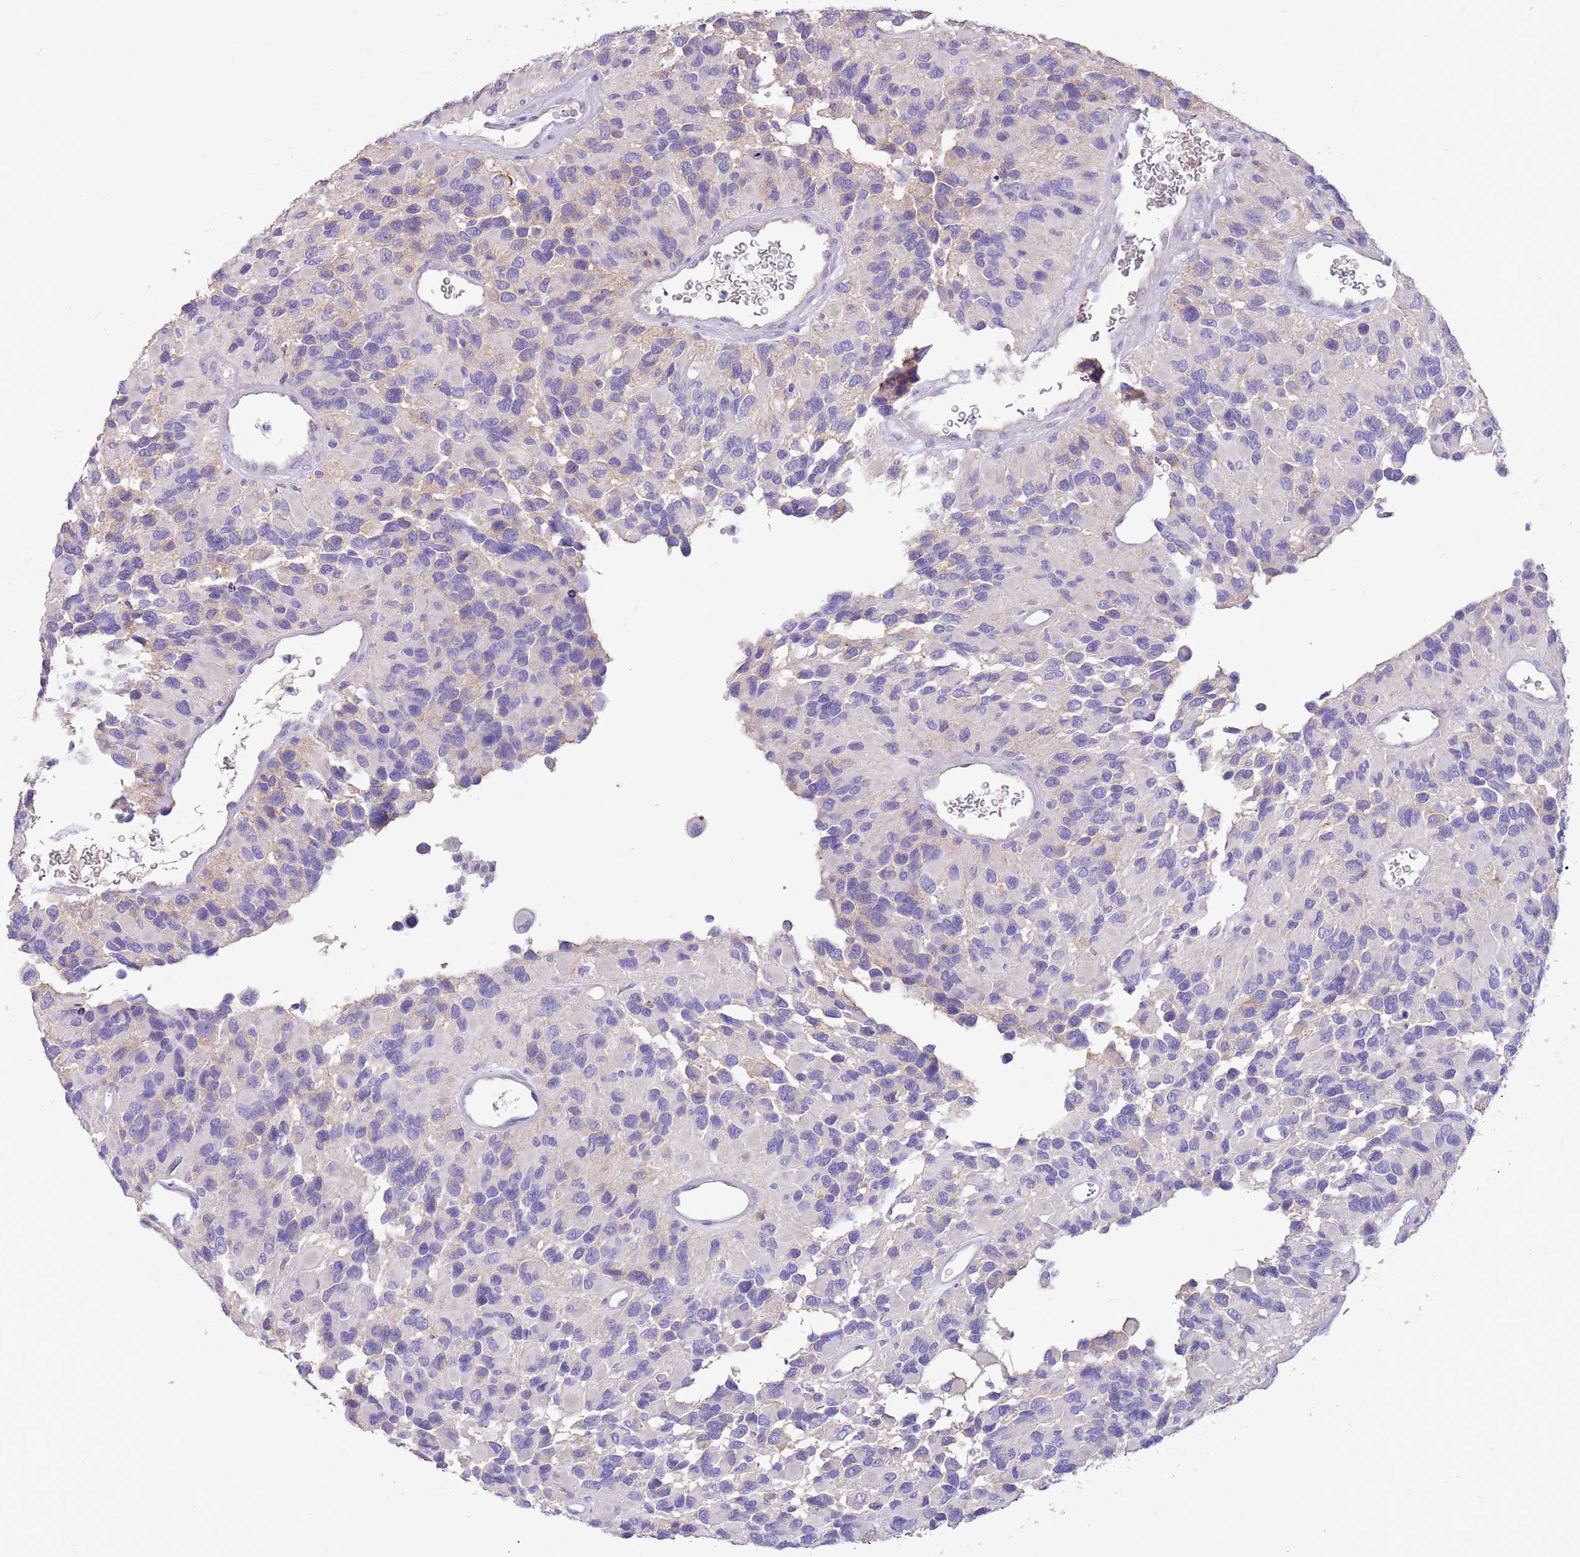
{"staining": {"intensity": "negative", "quantity": "none", "location": "none"}, "tissue": "glioma", "cell_type": "Tumor cells", "image_type": "cancer", "snomed": [{"axis": "morphology", "description": "Glioma, malignant, High grade"}, {"axis": "topography", "description": "Brain"}], "caption": "Tumor cells are negative for brown protein staining in glioma. (DAB immunohistochemistry visualized using brightfield microscopy, high magnification).", "gene": "TRMO", "patient": {"sex": "male", "age": 77}}